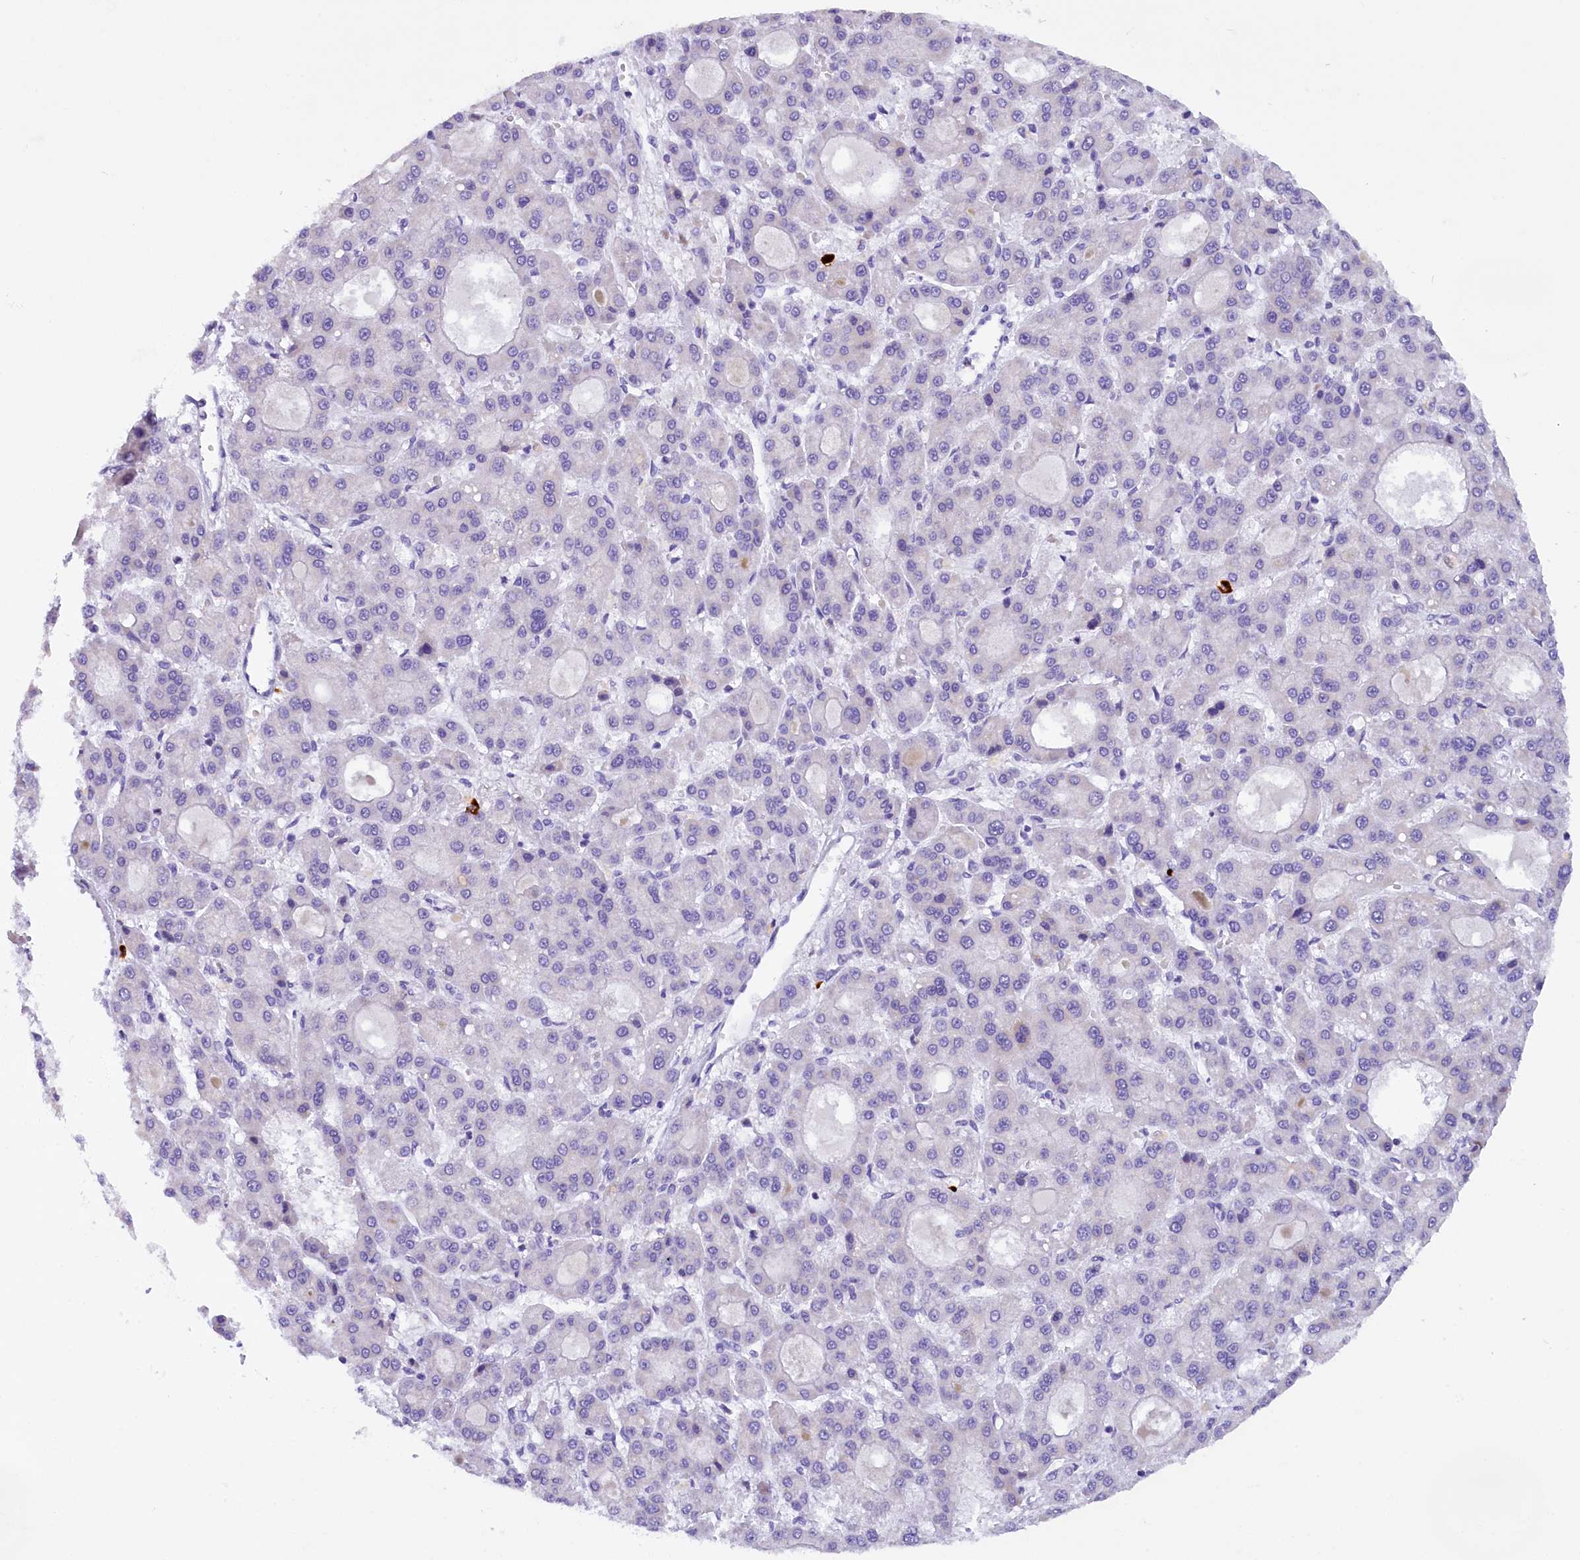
{"staining": {"intensity": "negative", "quantity": "none", "location": "none"}, "tissue": "liver cancer", "cell_type": "Tumor cells", "image_type": "cancer", "snomed": [{"axis": "morphology", "description": "Carcinoma, Hepatocellular, NOS"}, {"axis": "topography", "description": "Liver"}], "caption": "Tumor cells are negative for protein expression in human liver cancer (hepatocellular carcinoma).", "gene": "RTTN", "patient": {"sex": "male", "age": 70}}